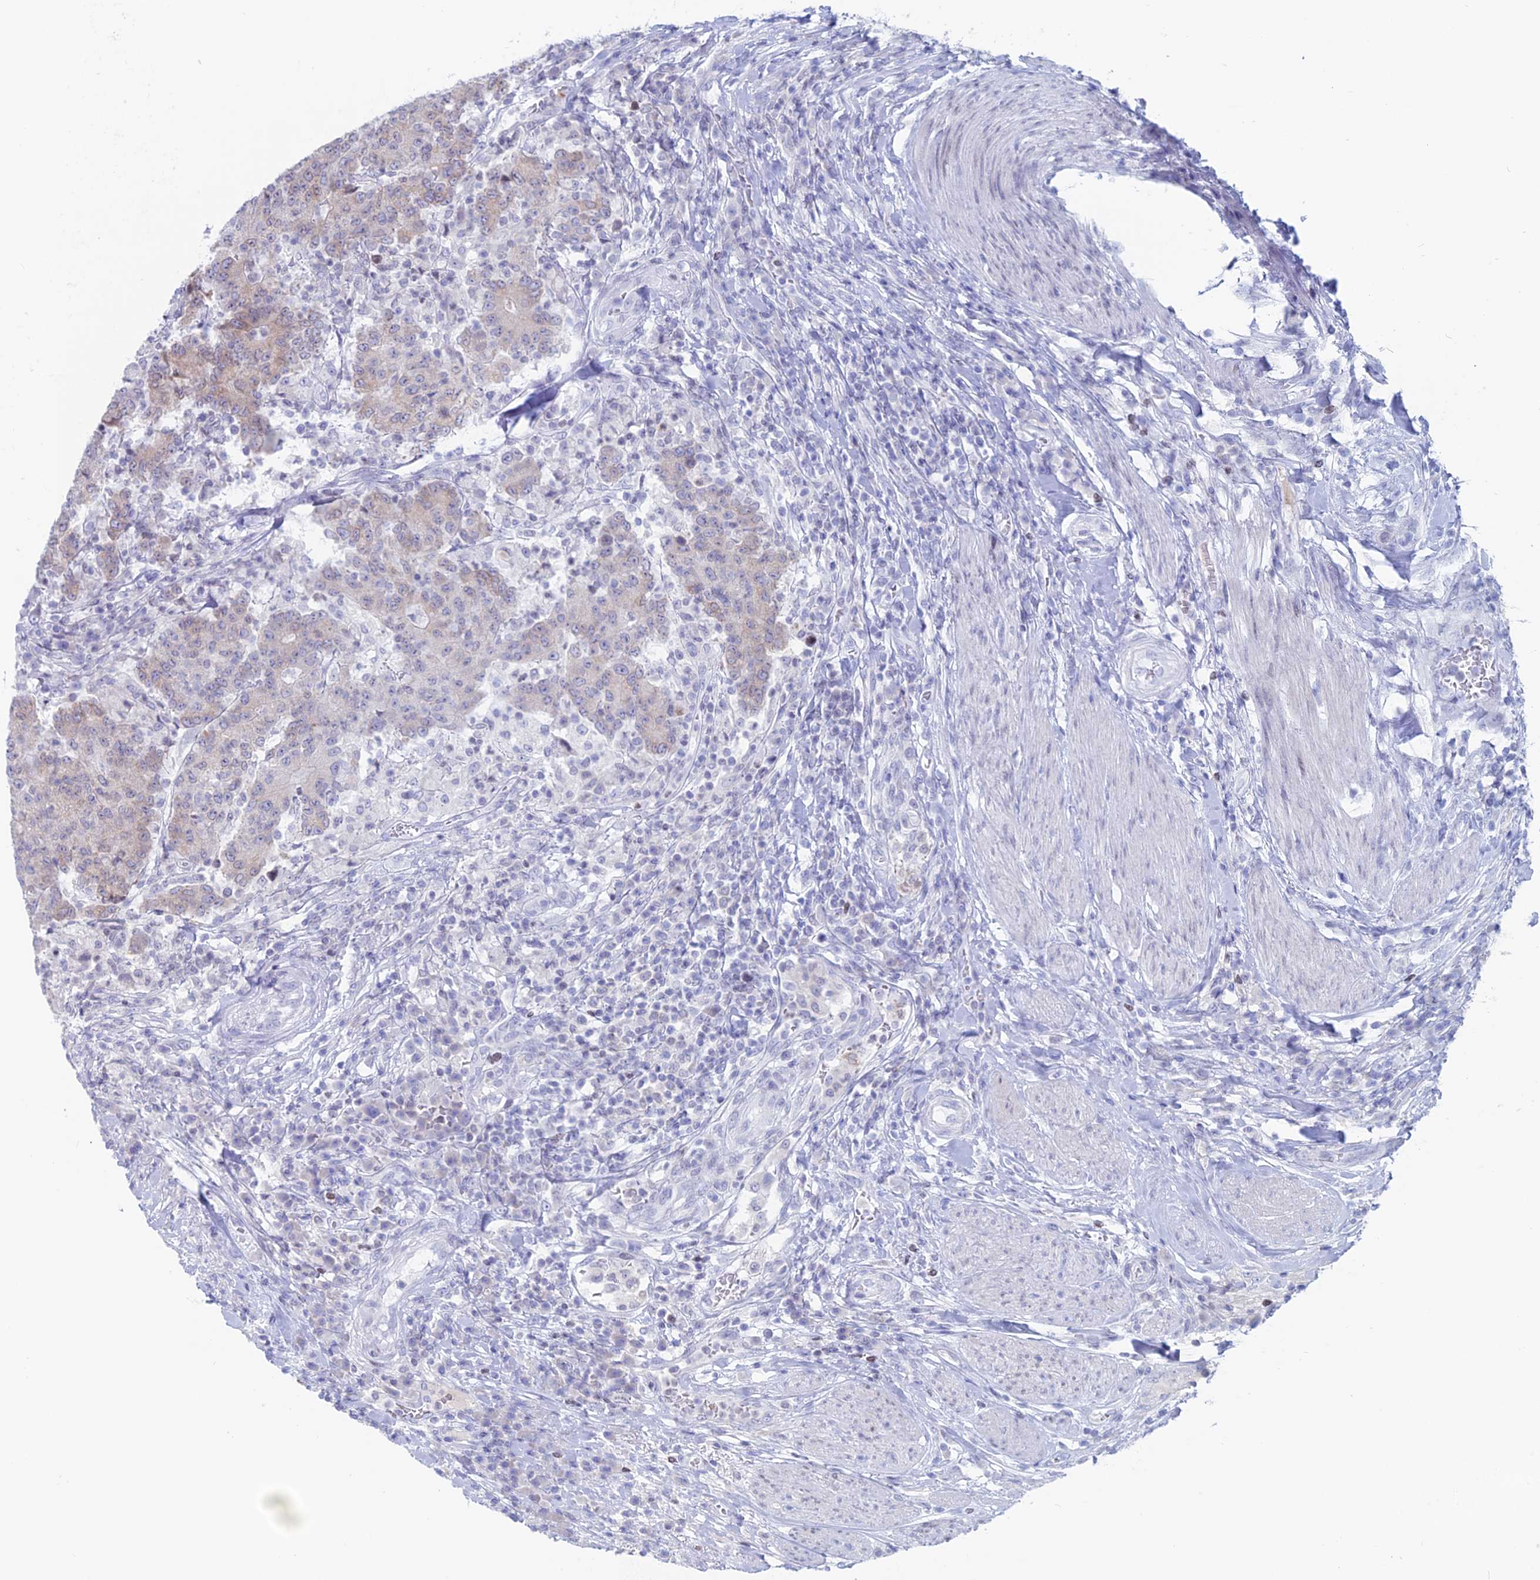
{"staining": {"intensity": "weak", "quantity": "25%-75%", "location": "cytoplasmic/membranous"}, "tissue": "colorectal cancer", "cell_type": "Tumor cells", "image_type": "cancer", "snomed": [{"axis": "morphology", "description": "Adenocarcinoma, NOS"}, {"axis": "topography", "description": "Colon"}], "caption": "Colorectal cancer stained with DAB (3,3'-diaminobenzidine) immunohistochemistry exhibits low levels of weak cytoplasmic/membranous staining in about 25%-75% of tumor cells. (brown staining indicates protein expression, while blue staining denotes nuclei).", "gene": "CERS6", "patient": {"sex": "female", "age": 75}}